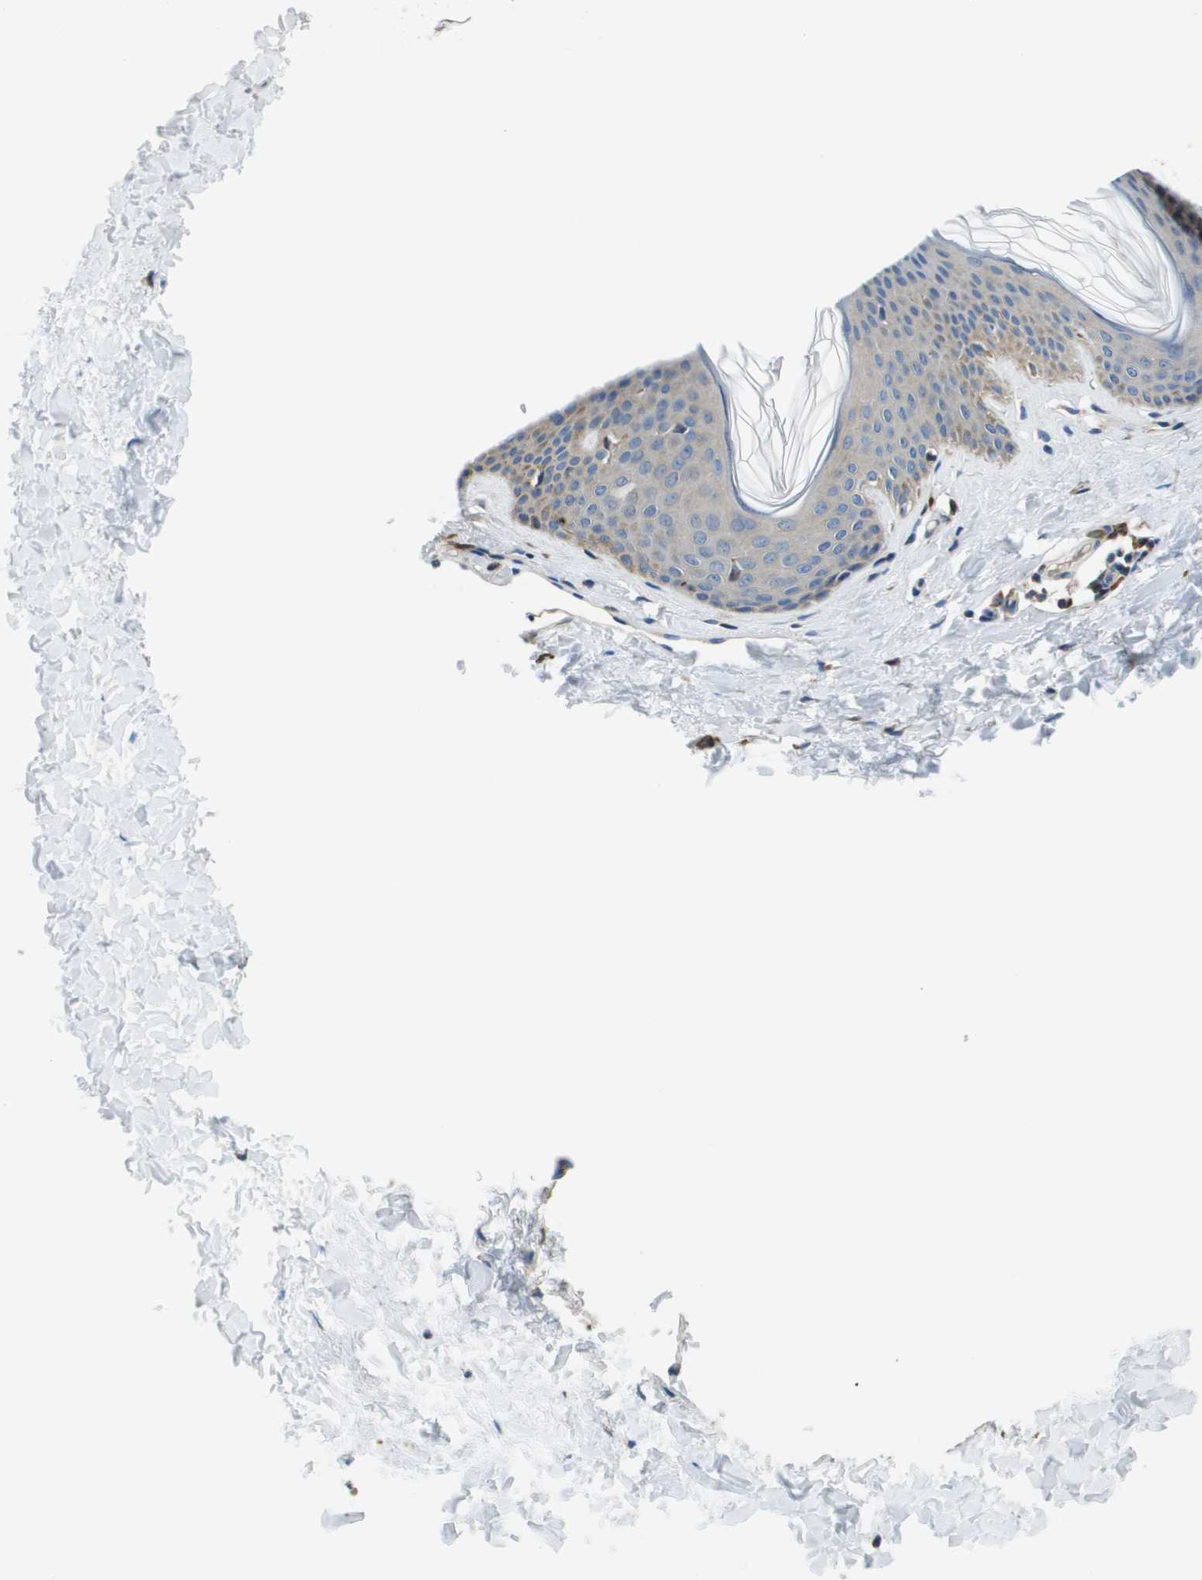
{"staining": {"intensity": "moderate", "quantity": ">75%", "location": "cytoplasmic/membranous"}, "tissue": "skin", "cell_type": "Fibroblasts", "image_type": "normal", "snomed": [{"axis": "morphology", "description": "Normal tissue, NOS"}, {"axis": "topography", "description": "Skin"}], "caption": "Fibroblasts reveal moderate cytoplasmic/membranous staining in about >75% of cells in normal skin. The protein of interest is stained brown, and the nuclei are stained in blue (DAB (3,3'-diaminobenzidine) IHC with brightfield microscopy, high magnification).", "gene": "CNPY3", "patient": {"sex": "female", "age": 17}}